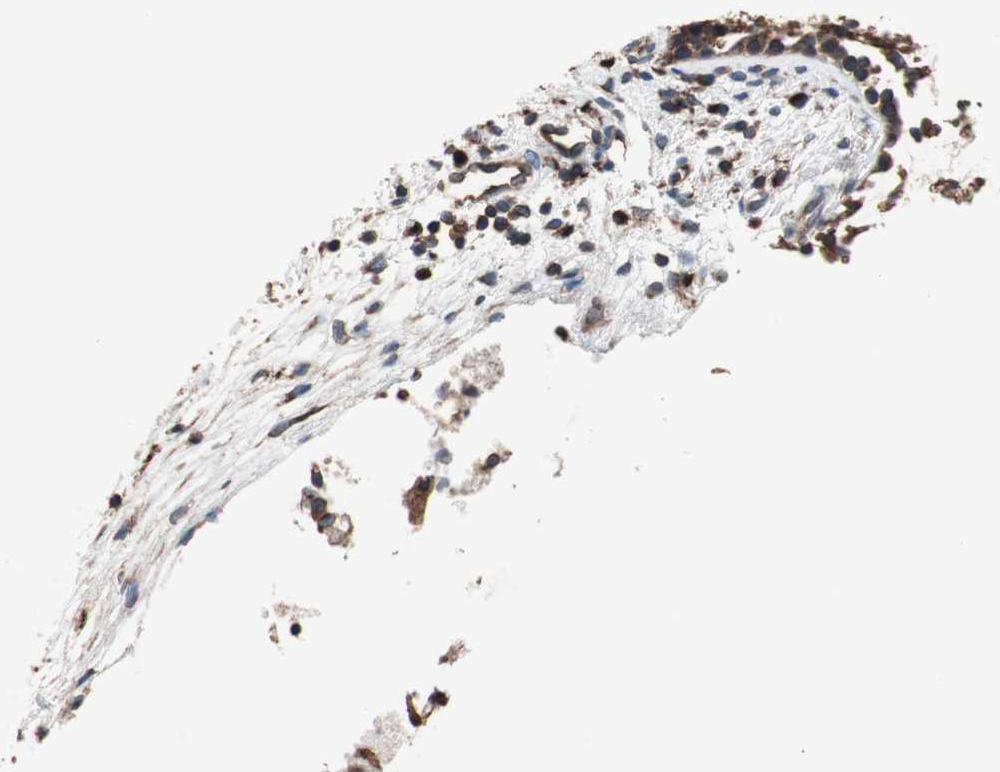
{"staining": {"intensity": "strong", "quantity": ">75%", "location": "cytoplasmic/membranous"}, "tissue": "nasopharynx", "cell_type": "Respiratory epithelial cells", "image_type": "normal", "snomed": [{"axis": "morphology", "description": "Normal tissue, NOS"}, {"axis": "topography", "description": "Nasopharynx"}], "caption": "An image of nasopharynx stained for a protein demonstrates strong cytoplasmic/membranous brown staining in respiratory epithelial cells.", "gene": "GLYCTK", "patient": {"sex": "male", "age": 21}}